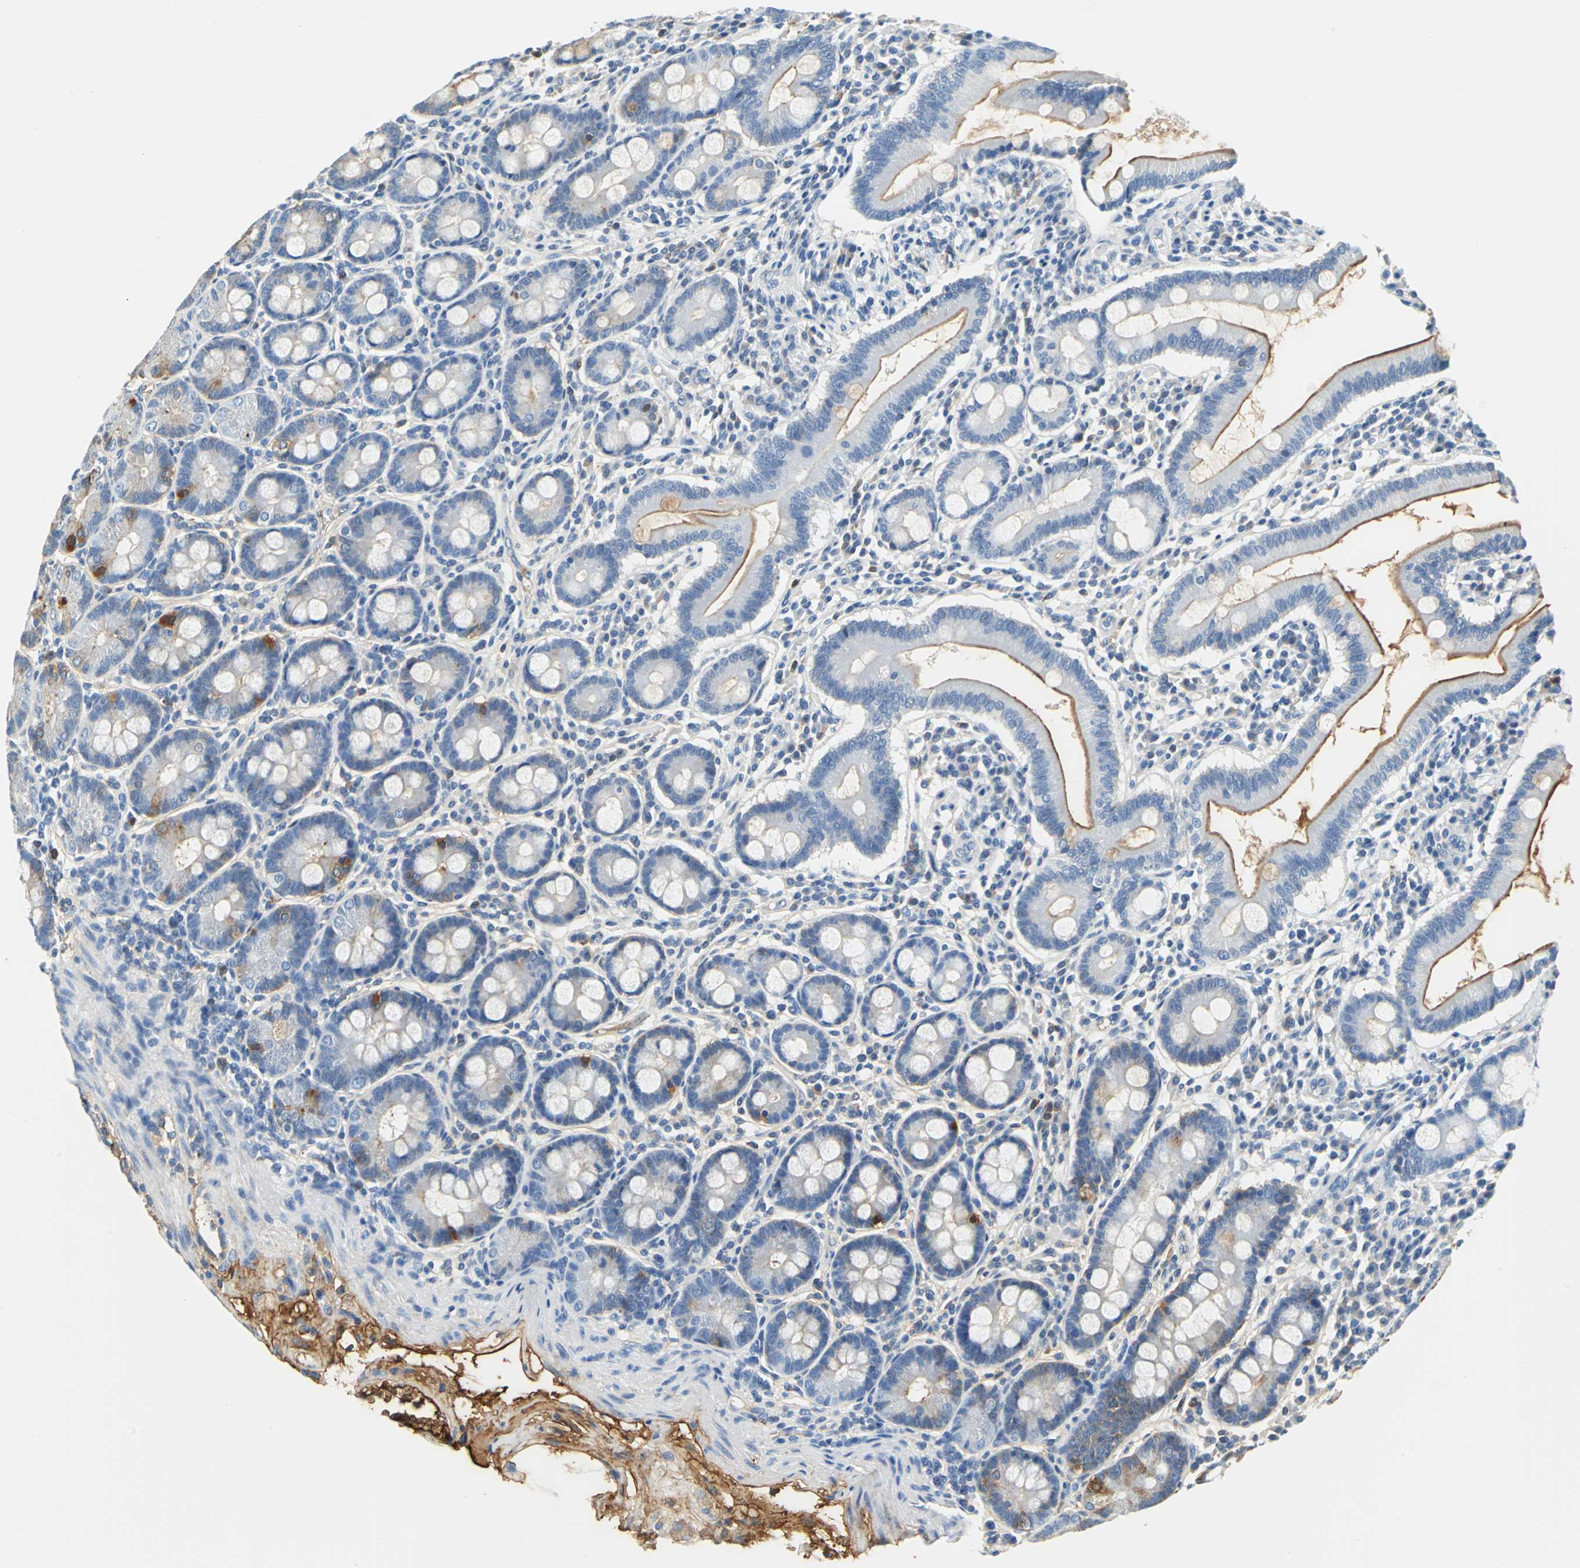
{"staining": {"intensity": "moderate", "quantity": "<25%", "location": "cytoplasmic/membranous"}, "tissue": "duodenum", "cell_type": "Glandular cells", "image_type": "normal", "snomed": [{"axis": "morphology", "description": "Normal tissue, NOS"}, {"axis": "topography", "description": "Duodenum"}], "caption": "A high-resolution image shows immunohistochemistry staining of normal duodenum, which demonstrates moderate cytoplasmic/membranous positivity in about <25% of glandular cells.", "gene": "ALB", "patient": {"sex": "male", "age": 50}}